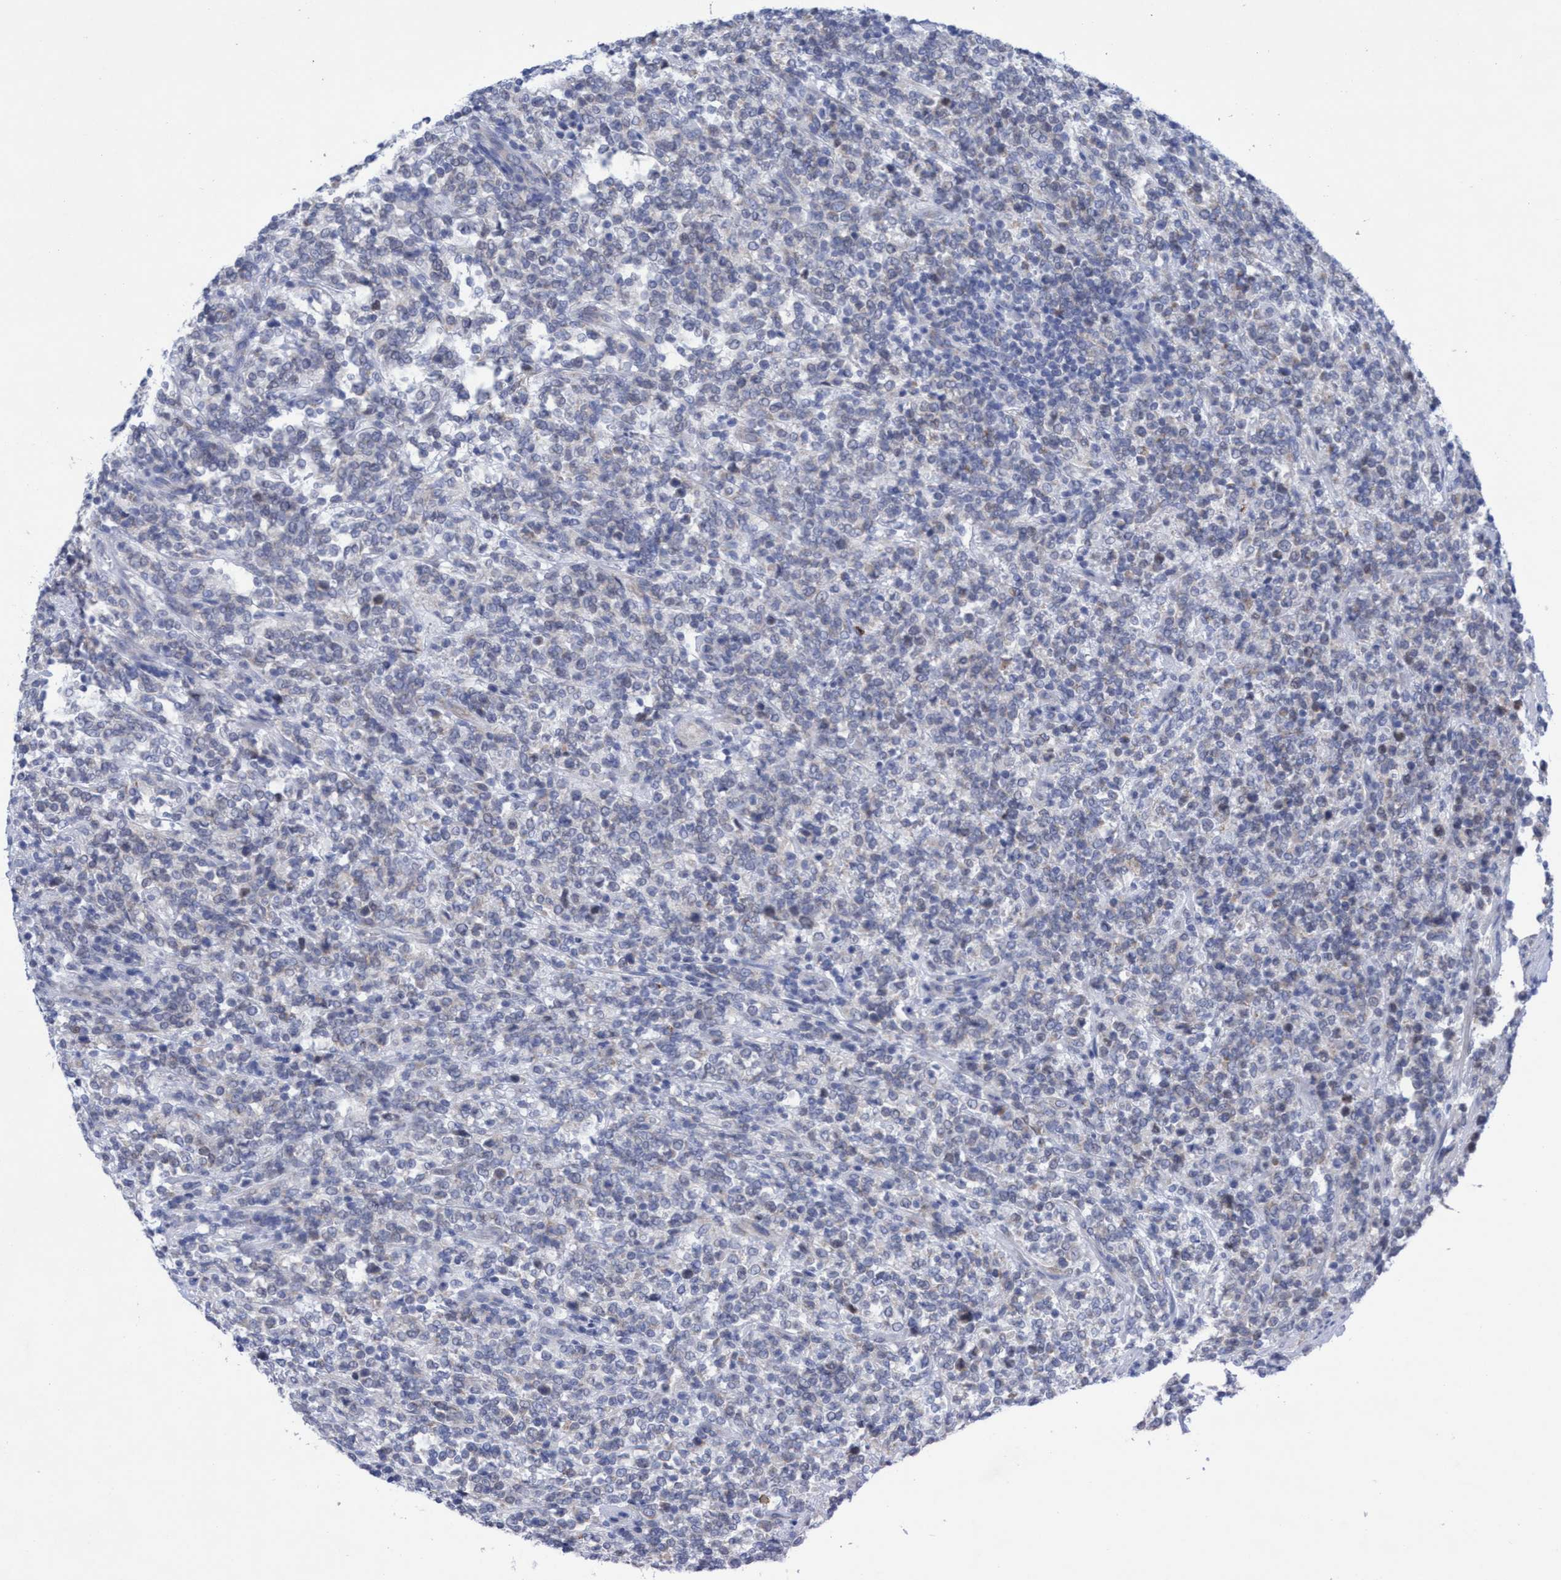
{"staining": {"intensity": "negative", "quantity": "none", "location": "none"}, "tissue": "lymphoma", "cell_type": "Tumor cells", "image_type": "cancer", "snomed": [{"axis": "morphology", "description": "Malignant lymphoma, non-Hodgkin's type, High grade"}, {"axis": "topography", "description": "Soft tissue"}], "caption": "IHC micrograph of human lymphoma stained for a protein (brown), which demonstrates no staining in tumor cells.", "gene": "RSAD1", "patient": {"sex": "male", "age": 18}}